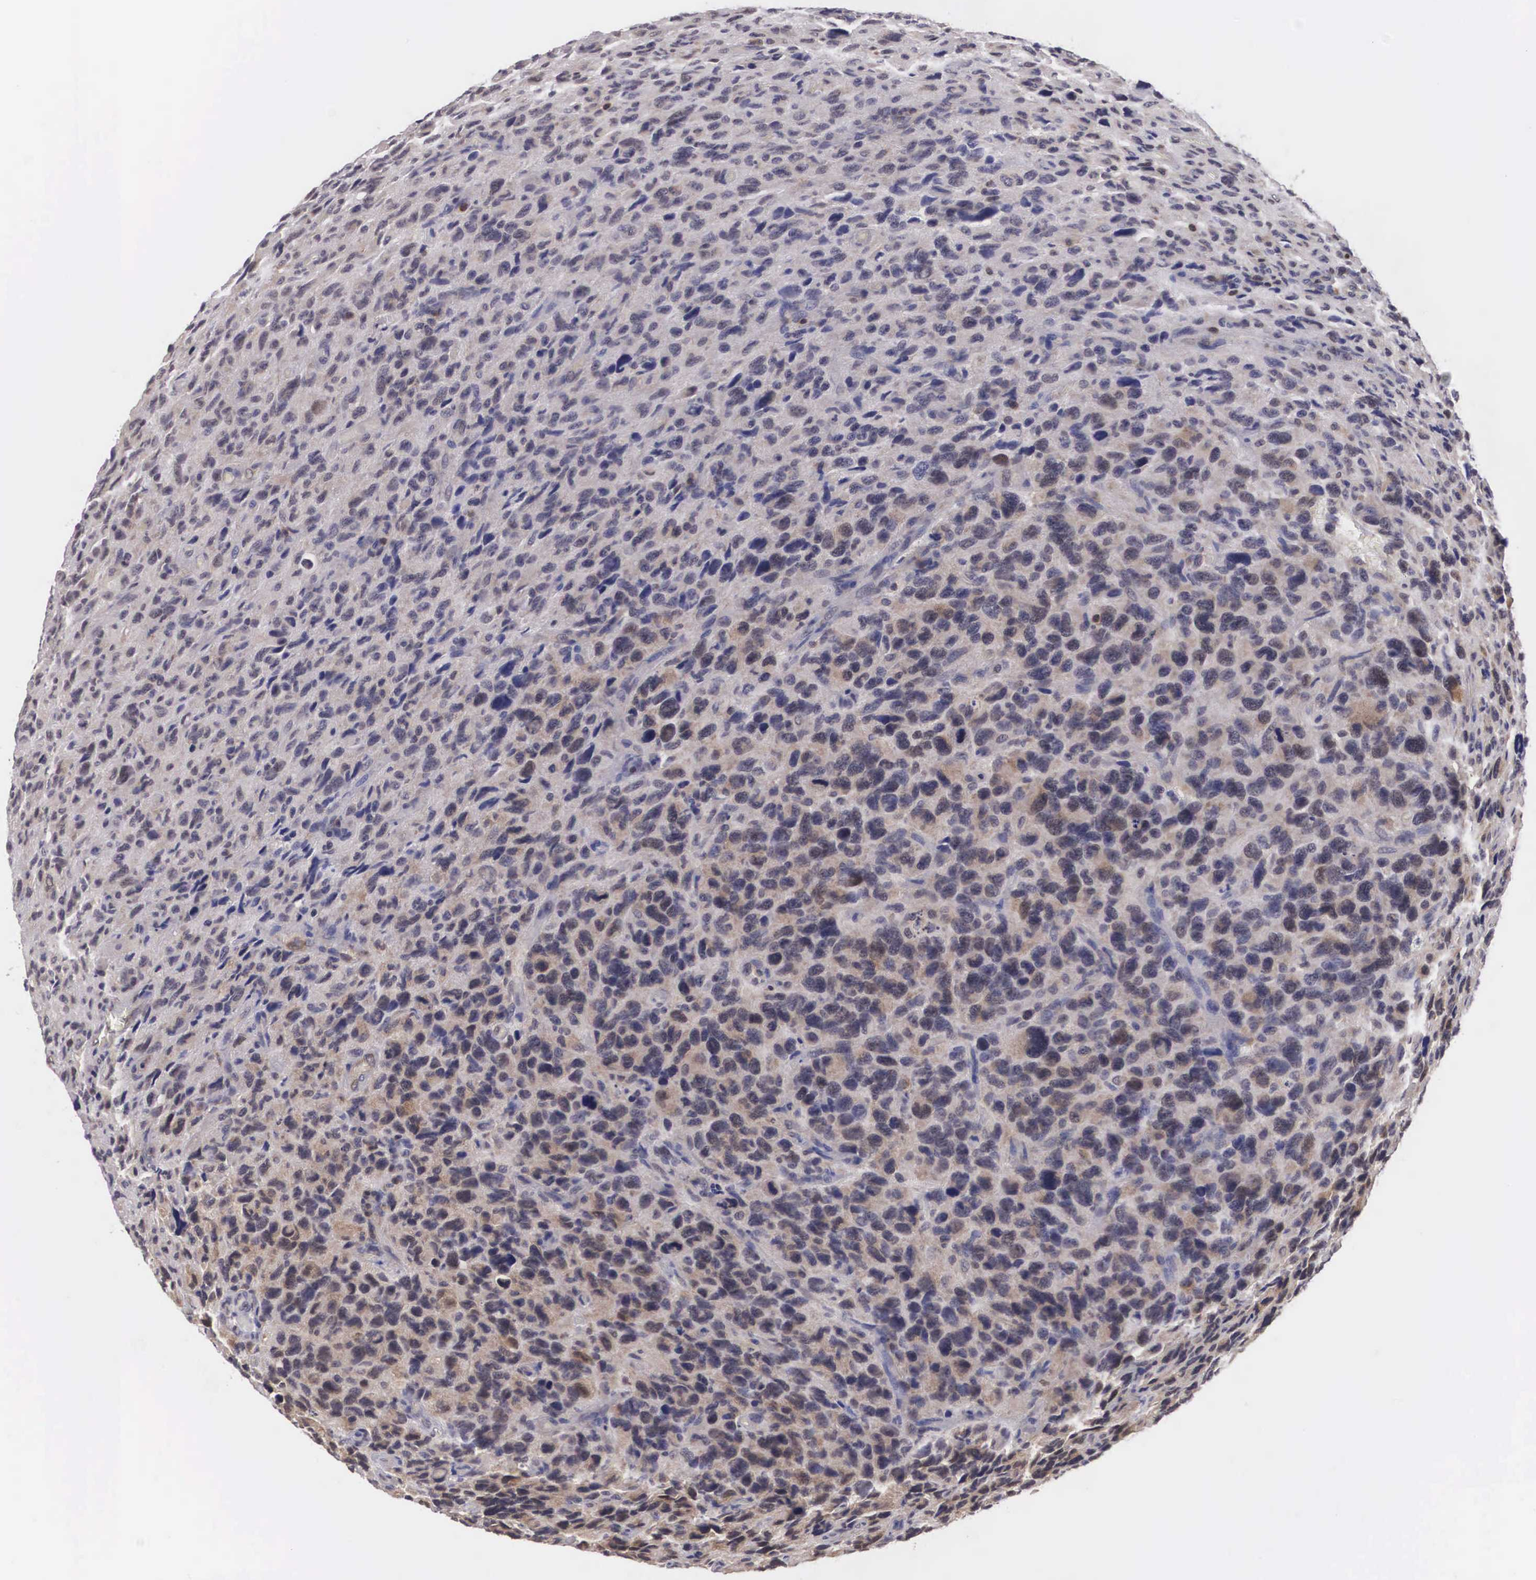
{"staining": {"intensity": "negative", "quantity": "none", "location": "none"}, "tissue": "glioma", "cell_type": "Tumor cells", "image_type": "cancer", "snomed": [{"axis": "morphology", "description": "Glioma, malignant, High grade"}, {"axis": "topography", "description": "Brain"}], "caption": "Tumor cells are negative for brown protein staining in high-grade glioma (malignant).", "gene": "ADSL", "patient": {"sex": "female", "age": 60}}